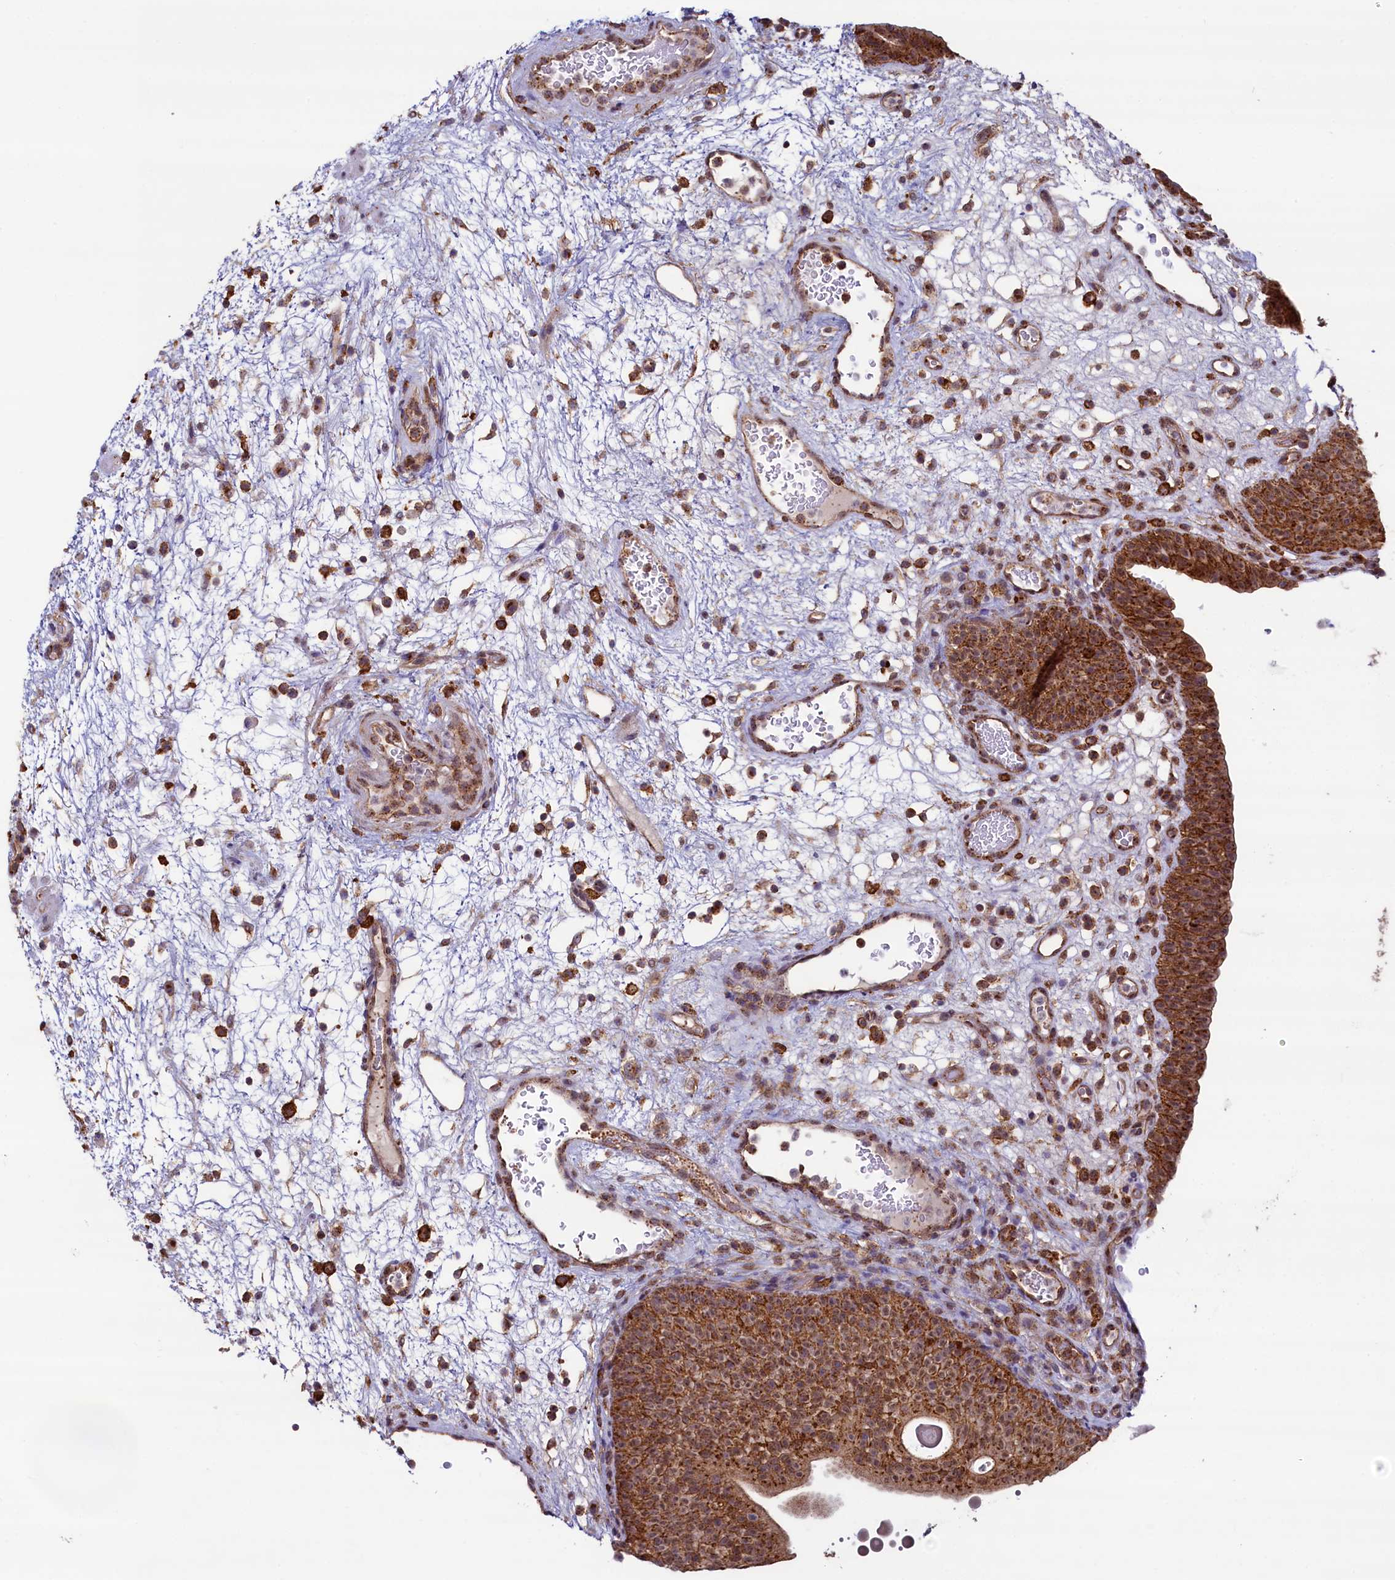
{"staining": {"intensity": "strong", "quantity": ">75%", "location": "cytoplasmic/membranous"}, "tissue": "urinary bladder", "cell_type": "Urothelial cells", "image_type": "normal", "snomed": [{"axis": "morphology", "description": "Normal tissue, NOS"}, {"axis": "topography", "description": "Urinary bladder"}], "caption": "IHC staining of benign urinary bladder, which exhibits high levels of strong cytoplasmic/membranous staining in approximately >75% of urothelial cells indicating strong cytoplasmic/membranous protein expression. The staining was performed using DAB (3,3'-diaminobenzidine) (brown) for protein detection and nuclei were counterstained in hematoxylin (blue).", "gene": "GPR21", "patient": {"sex": "male", "age": 71}}